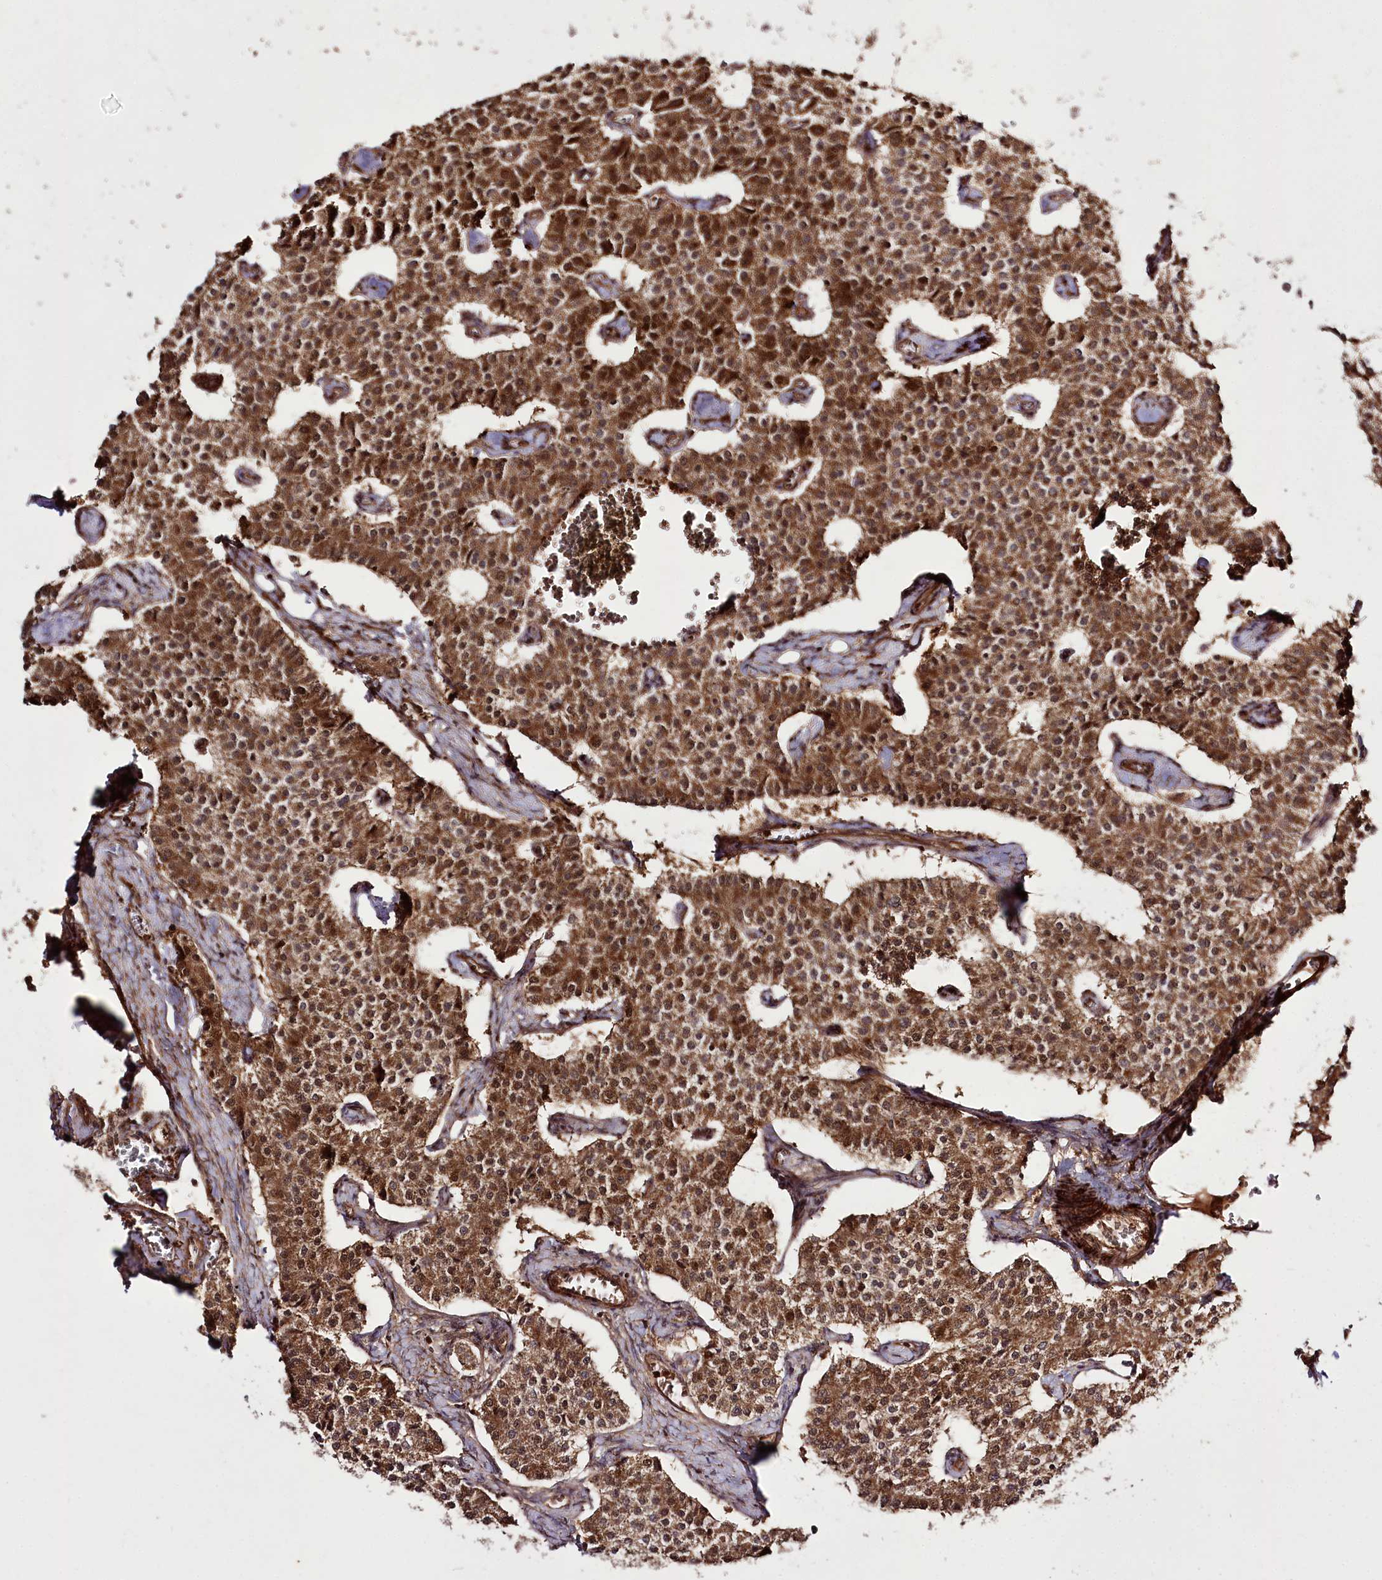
{"staining": {"intensity": "moderate", "quantity": ">75%", "location": "cytoplasmic/membranous"}, "tissue": "carcinoid", "cell_type": "Tumor cells", "image_type": "cancer", "snomed": [{"axis": "morphology", "description": "Carcinoid, malignant, NOS"}, {"axis": "topography", "description": "Colon"}], "caption": "DAB immunohistochemical staining of human carcinoid exhibits moderate cytoplasmic/membranous protein expression in about >75% of tumor cells. The protein is stained brown, and the nuclei are stained in blue (DAB IHC with brightfield microscopy, high magnification).", "gene": "REXO2", "patient": {"sex": "female", "age": 52}}